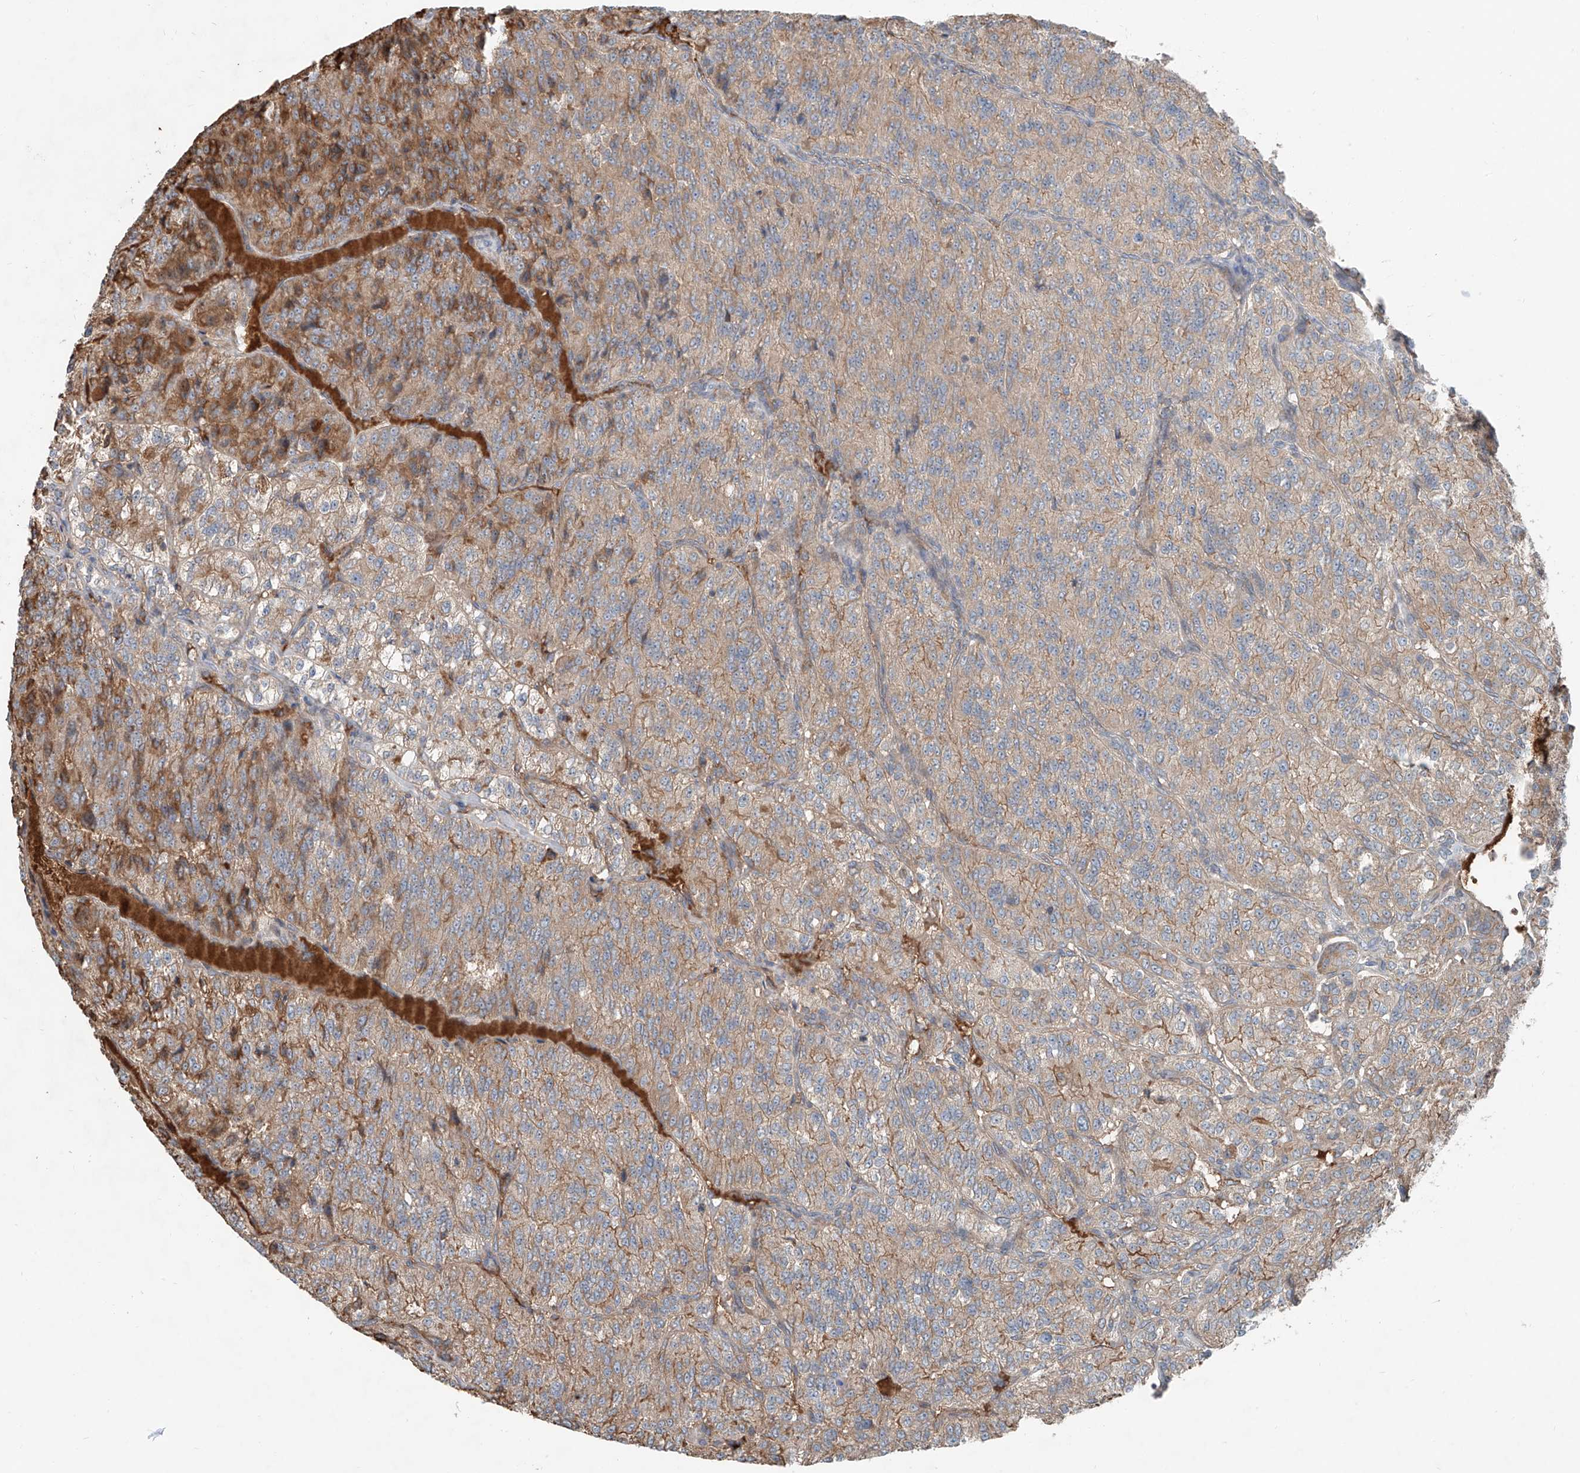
{"staining": {"intensity": "moderate", "quantity": ">75%", "location": "cytoplasmic/membranous"}, "tissue": "renal cancer", "cell_type": "Tumor cells", "image_type": "cancer", "snomed": [{"axis": "morphology", "description": "Adenocarcinoma, NOS"}, {"axis": "topography", "description": "Kidney"}], "caption": "Renal adenocarcinoma stained for a protein displays moderate cytoplasmic/membranous positivity in tumor cells.", "gene": "ADAM23", "patient": {"sex": "female", "age": 63}}